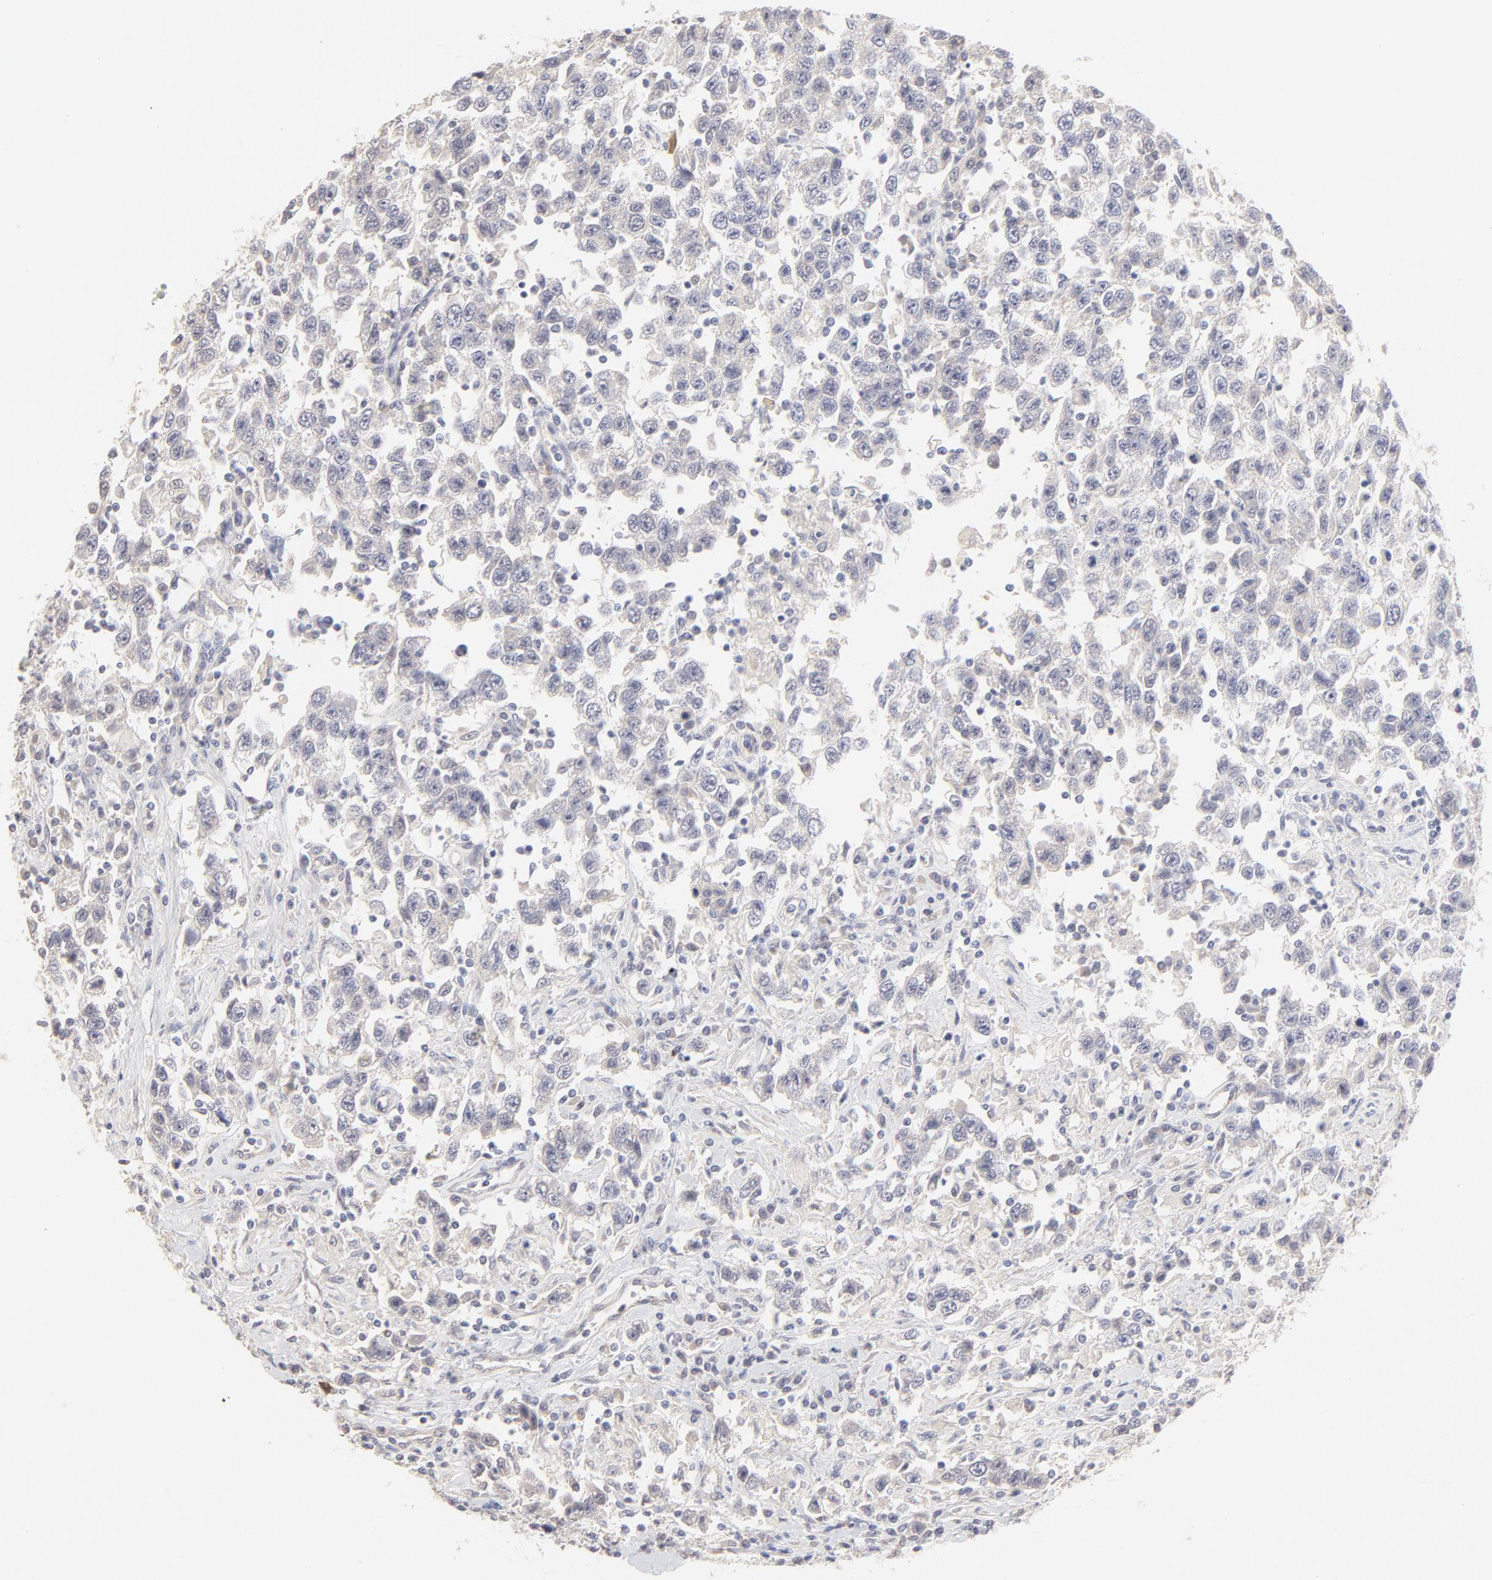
{"staining": {"intensity": "negative", "quantity": "none", "location": "none"}, "tissue": "testis cancer", "cell_type": "Tumor cells", "image_type": "cancer", "snomed": [{"axis": "morphology", "description": "Seminoma, NOS"}, {"axis": "topography", "description": "Testis"}], "caption": "Immunohistochemistry histopathology image of neoplastic tissue: human testis cancer stained with DAB displays no significant protein positivity in tumor cells. (Stains: DAB (3,3'-diaminobenzidine) IHC with hematoxylin counter stain, Microscopy: brightfield microscopy at high magnification).", "gene": "ELF3", "patient": {"sex": "male", "age": 41}}